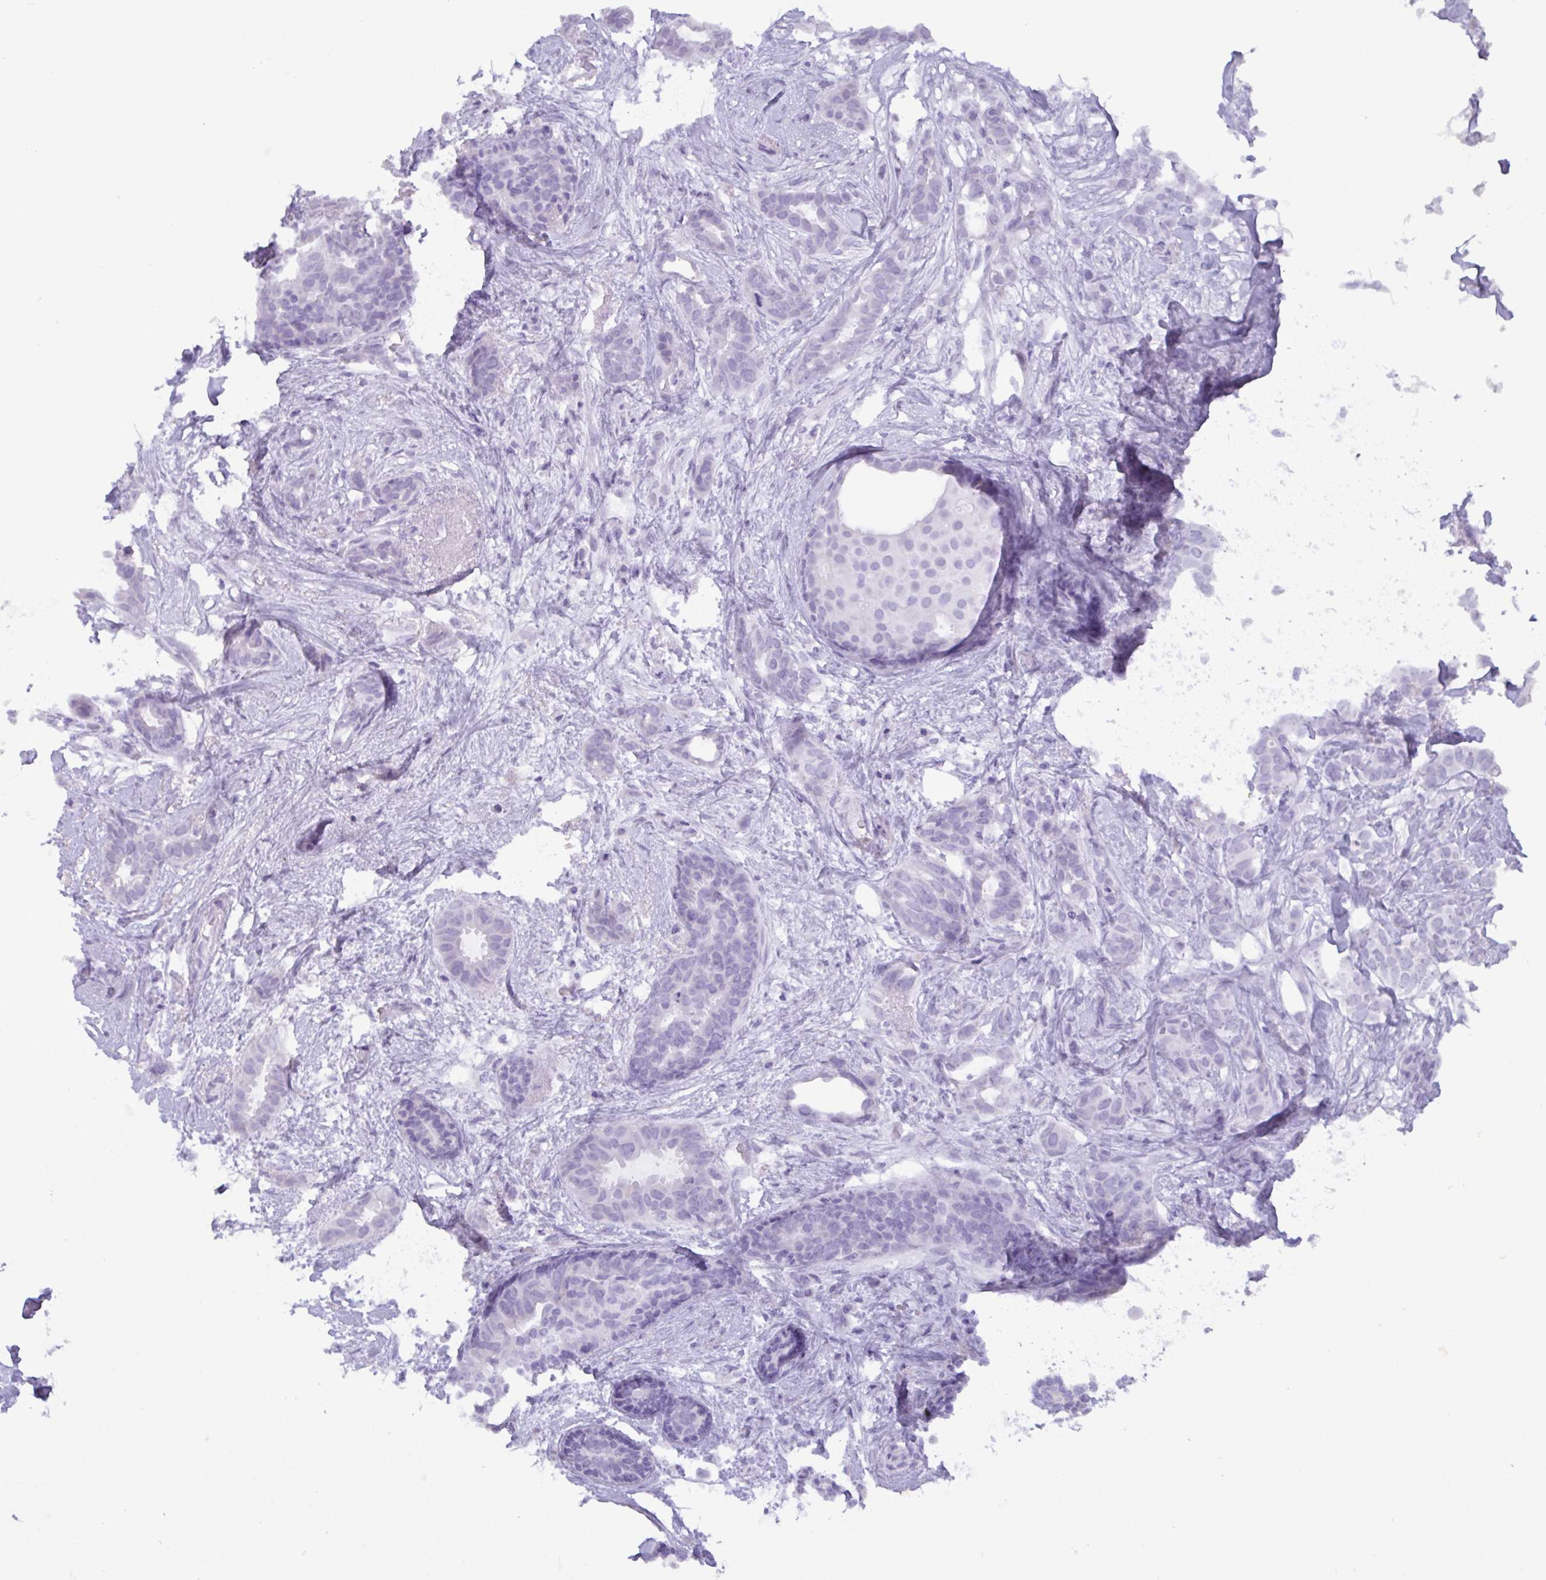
{"staining": {"intensity": "negative", "quantity": "none", "location": "none"}, "tissue": "breast cancer", "cell_type": "Tumor cells", "image_type": "cancer", "snomed": [{"axis": "morphology", "description": "Duct carcinoma"}, {"axis": "topography", "description": "Breast"}], "caption": "High magnification brightfield microscopy of breast intraductal carcinoma stained with DAB (3,3'-diaminobenzidine) (brown) and counterstained with hematoxylin (blue): tumor cells show no significant staining. (DAB (3,3'-diaminobenzidine) immunohistochemistry (IHC), high magnification).", "gene": "C4orf33", "patient": {"sex": "female", "age": 62}}